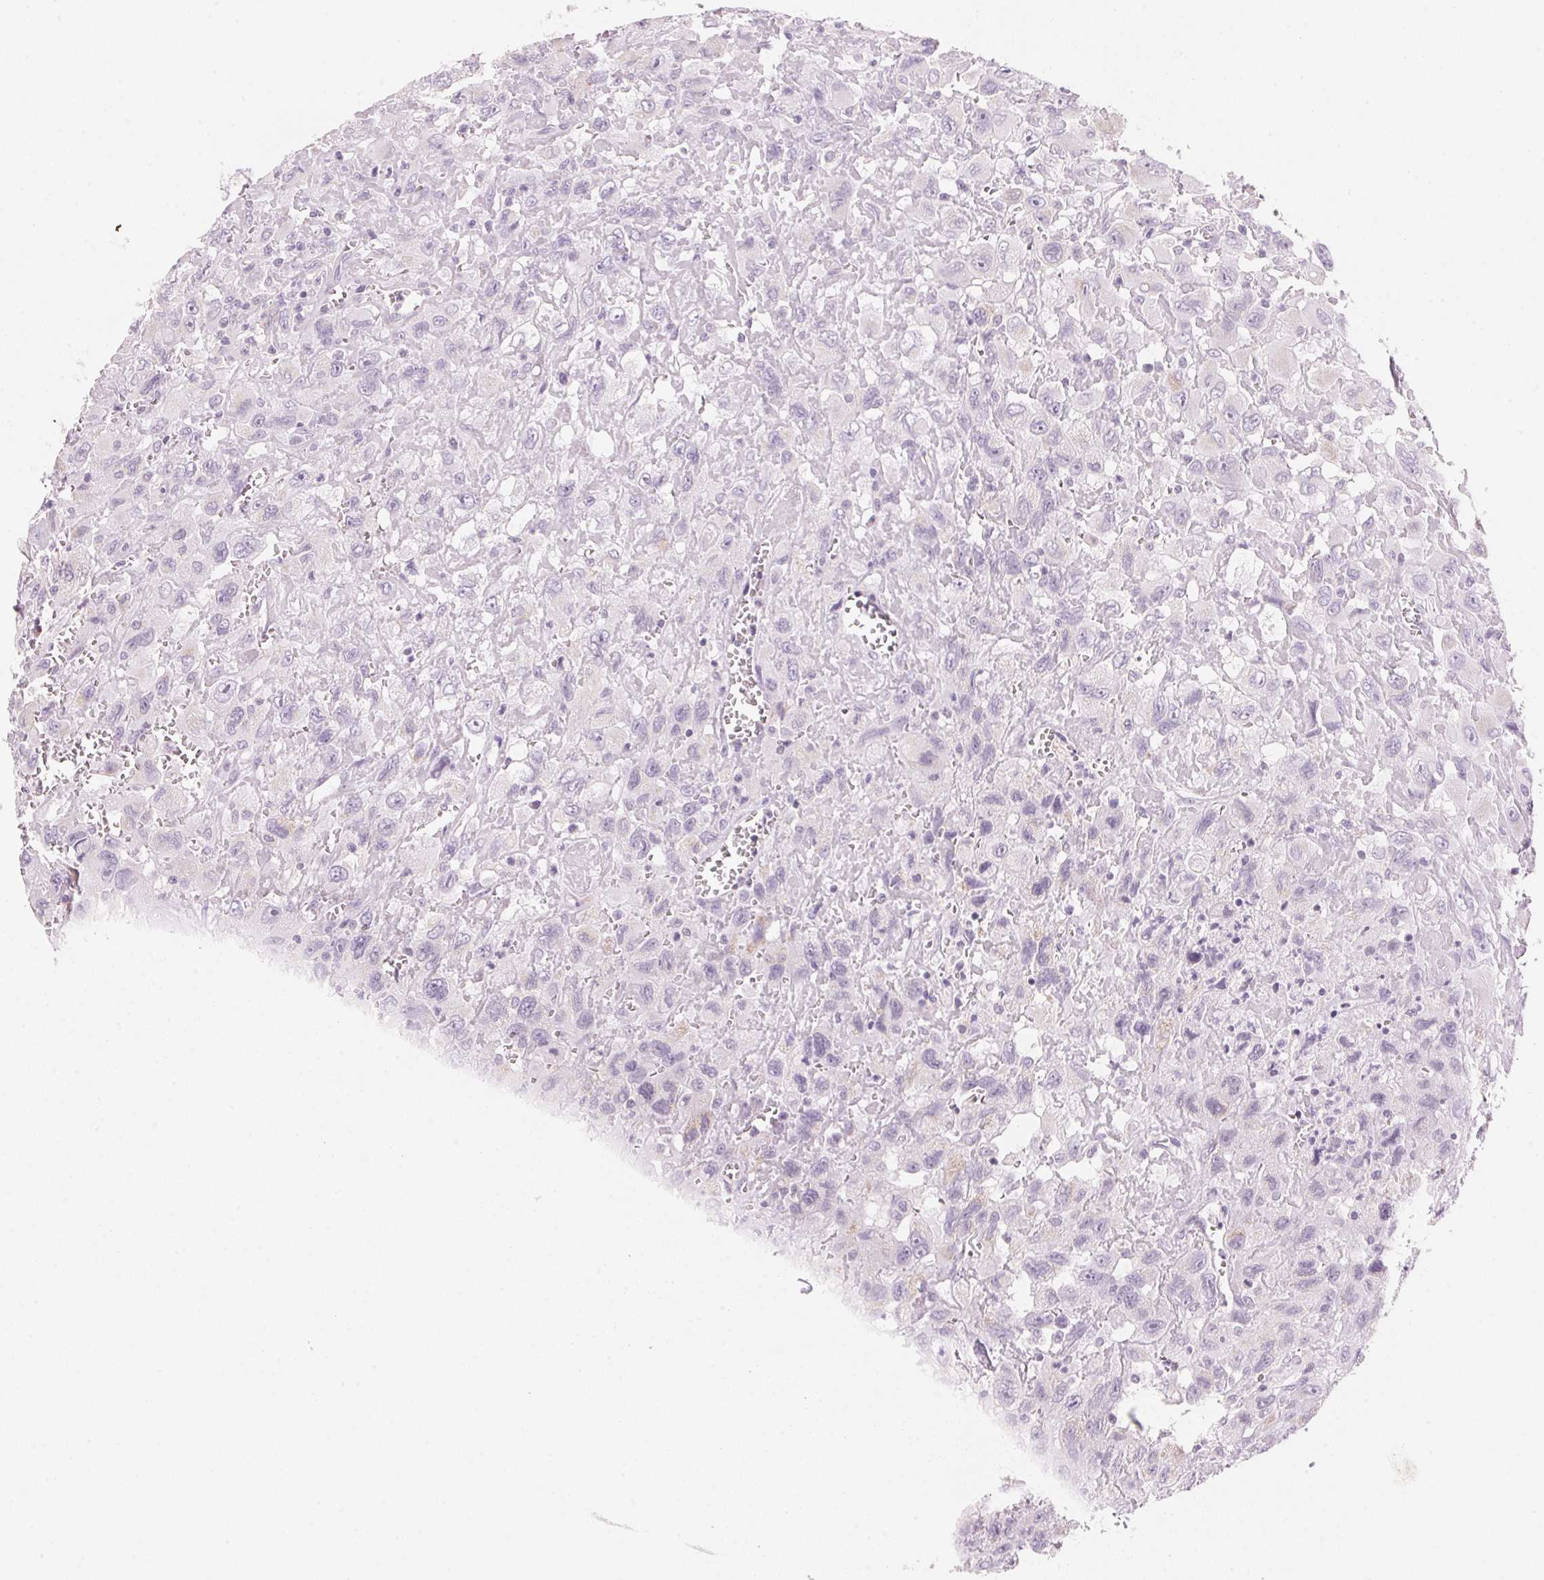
{"staining": {"intensity": "negative", "quantity": "none", "location": "none"}, "tissue": "head and neck cancer", "cell_type": "Tumor cells", "image_type": "cancer", "snomed": [{"axis": "morphology", "description": "Squamous cell carcinoma, NOS"}, {"axis": "morphology", "description": "Squamous cell carcinoma, metastatic, NOS"}, {"axis": "topography", "description": "Oral tissue"}, {"axis": "topography", "description": "Head-Neck"}], "caption": "High power microscopy image of an immunohistochemistry image of head and neck cancer, revealing no significant positivity in tumor cells. Nuclei are stained in blue.", "gene": "HOXB13", "patient": {"sex": "female", "age": 85}}